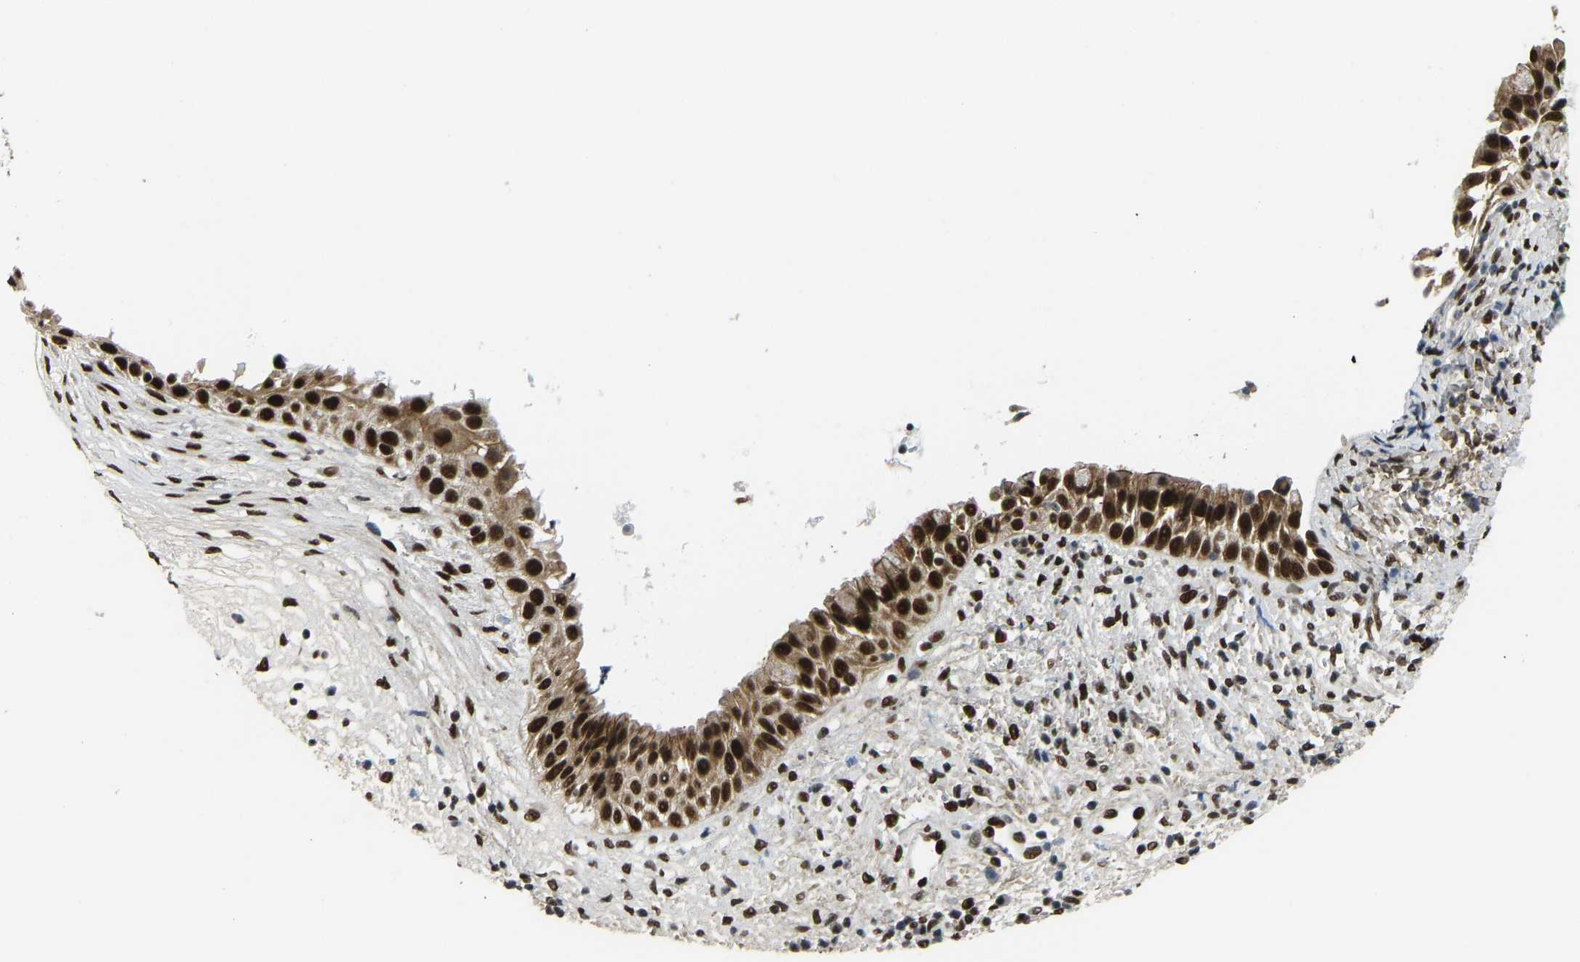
{"staining": {"intensity": "strong", "quantity": ">75%", "location": "cytoplasmic/membranous,nuclear"}, "tissue": "nasopharynx", "cell_type": "Respiratory epithelial cells", "image_type": "normal", "snomed": [{"axis": "morphology", "description": "Normal tissue, NOS"}, {"axis": "topography", "description": "Nasopharynx"}], "caption": "Immunohistochemistry histopathology image of benign nasopharynx stained for a protein (brown), which exhibits high levels of strong cytoplasmic/membranous,nuclear expression in about >75% of respiratory epithelial cells.", "gene": "FOXK1", "patient": {"sex": "male", "age": 22}}